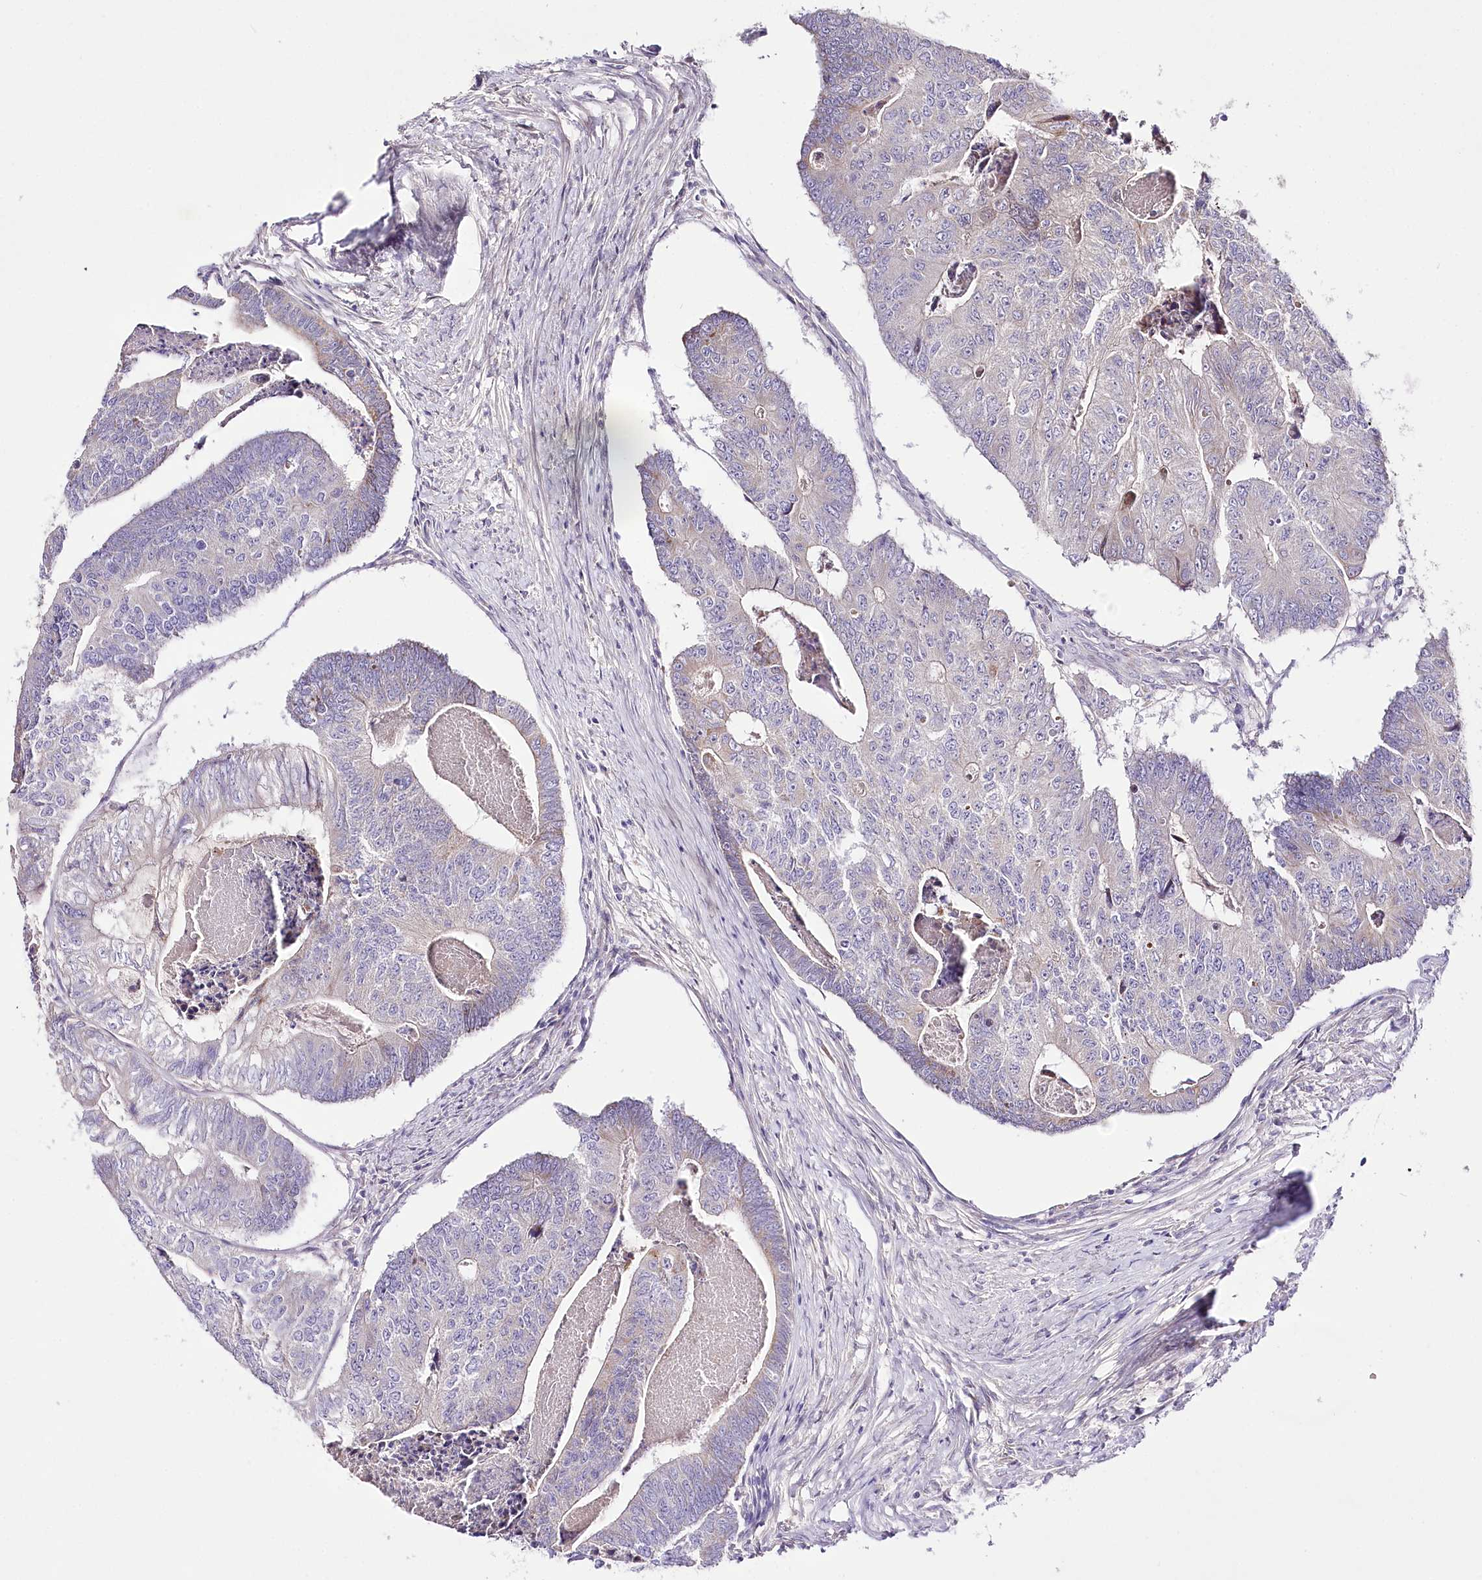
{"staining": {"intensity": "weak", "quantity": "<25%", "location": "cytoplasmic/membranous"}, "tissue": "colorectal cancer", "cell_type": "Tumor cells", "image_type": "cancer", "snomed": [{"axis": "morphology", "description": "Adenocarcinoma, NOS"}, {"axis": "topography", "description": "Colon"}], "caption": "IHC histopathology image of neoplastic tissue: human colorectal adenocarcinoma stained with DAB (3,3'-diaminobenzidine) exhibits no significant protein positivity in tumor cells.", "gene": "LRRC14B", "patient": {"sex": "female", "age": 67}}